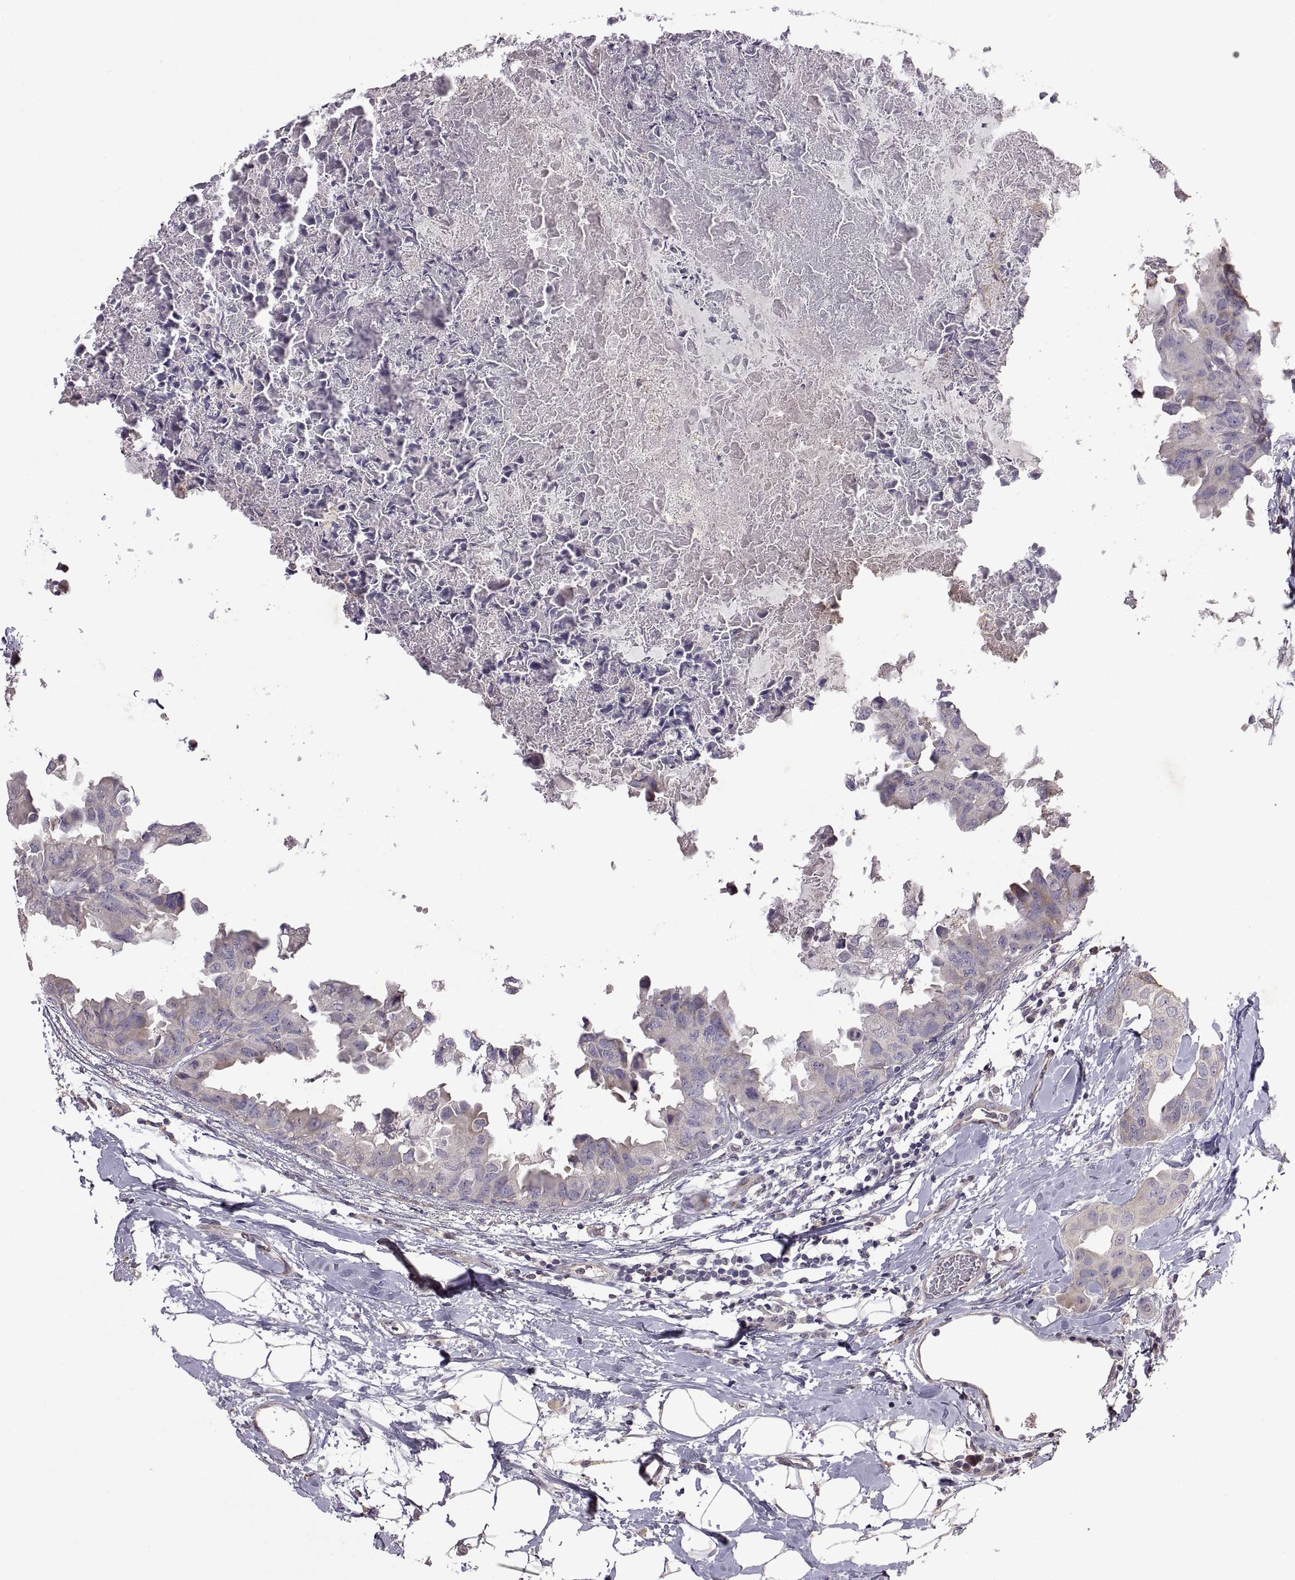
{"staining": {"intensity": "negative", "quantity": "none", "location": "none"}, "tissue": "breast cancer", "cell_type": "Tumor cells", "image_type": "cancer", "snomed": [{"axis": "morphology", "description": "Normal tissue, NOS"}, {"axis": "morphology", "description": "Duct carcinoma"}, {"axis": "topography", "description": "Breast"}], "caption": "Immunohistochemistry (IHC) of breast cancer demonstrates no staining in tumor cells. The staining is performed using DAB brown chromogen with nuclei counter-stained in using hematoxylin.", "gene": "DEFB136", "patient": {"sex": "female", "age": 40}}